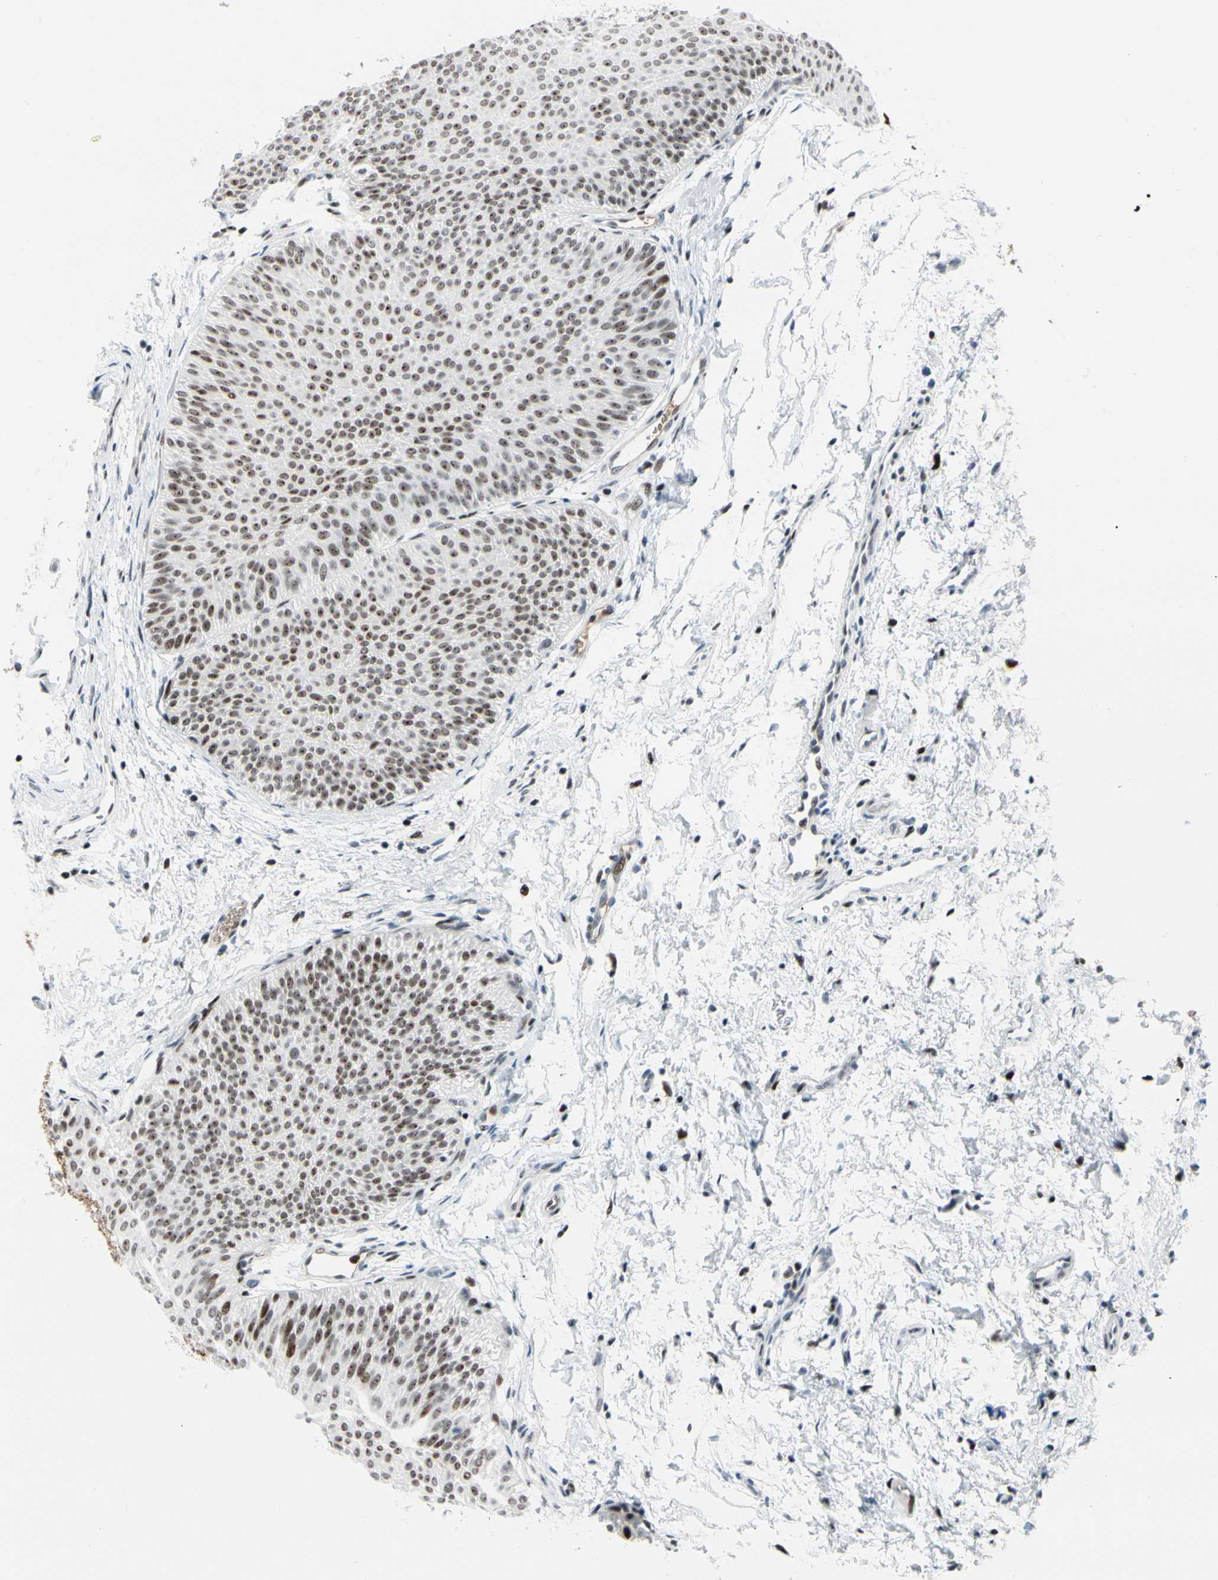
{"staining": {"intensity": "moderate", "quantity": ">75%", "location": "nuclear"}, "tissue": "urothelial cancer", "cell_type": "Tumor cells", "image_type": "cancer", "snomed": [{"axis": "morphology", "description": "Urothelial carcinoma, Low grade"}, {"axis": "topography", "description": "Urinary bladder"}], "caption": "Immunohistochemical staining of urothelial cancer demonstrates medium levels of moderate nuclear positivity in about >75% of tumor cells.", "gene": "FOXO3", "patient": {"sex": "female", "age": 60}}